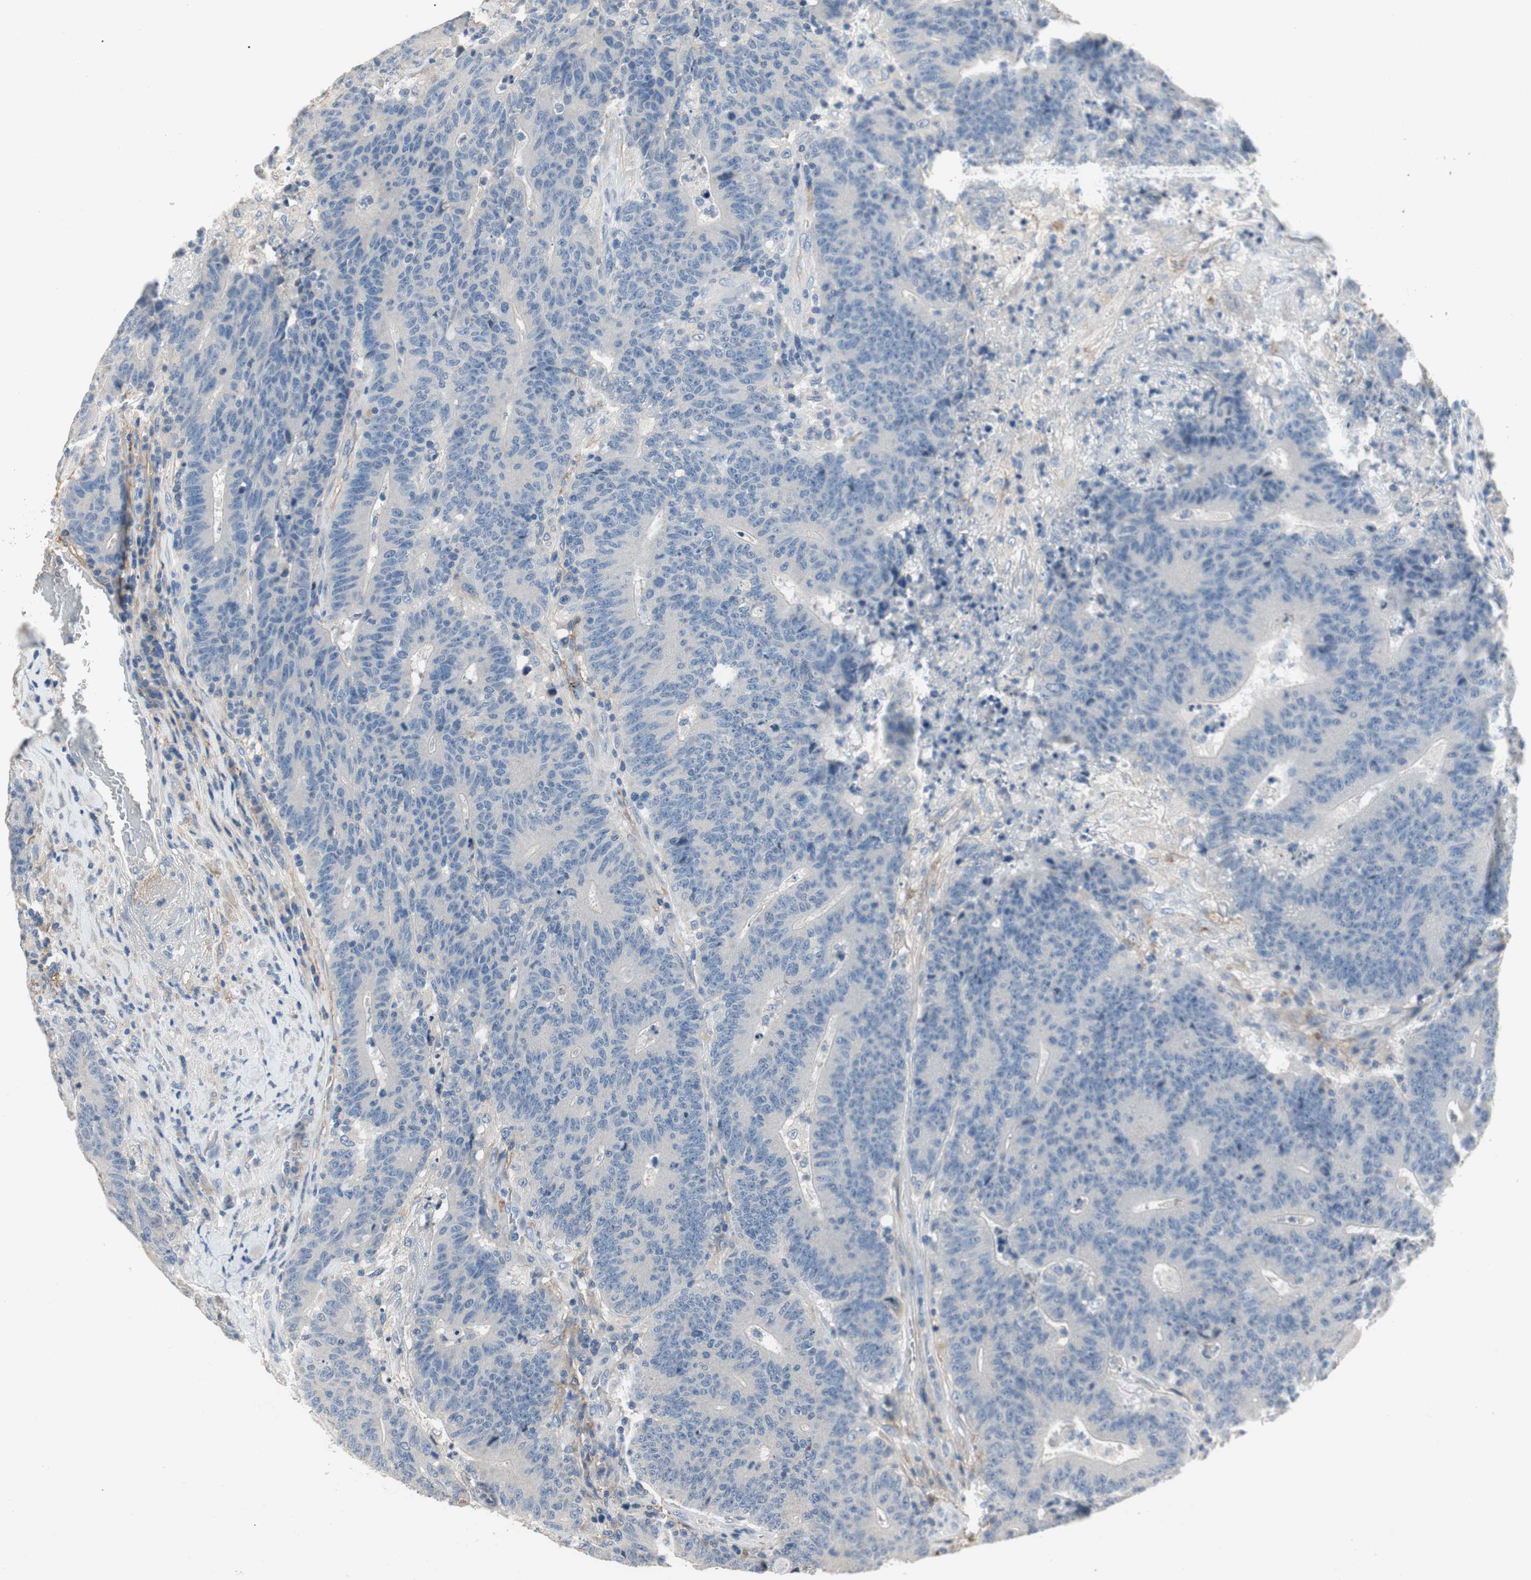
{"staining": {"intensity": "negative", "quantity": "none", "location": "none"}, "tissue": "colorectal cancer", "cell_type": "Tumor cells", "image_type": "cancer", "snomed": [{"axis": "morphology", "description": "Normal tissue, NOS"}, {"axis": "morphology", "description": "Adenocarcinoma, NOS"}, {"axis": "topography", "description": "Colon"}], "caption": "An IHC micrograph of colorectal cancer (adenocarcinoma) is shown. There is no staining in tumor cells of colorectal cancer (adenocarcinoma).", "gene": "ALPL", "patient": {"sex": "female", "age": 75}}